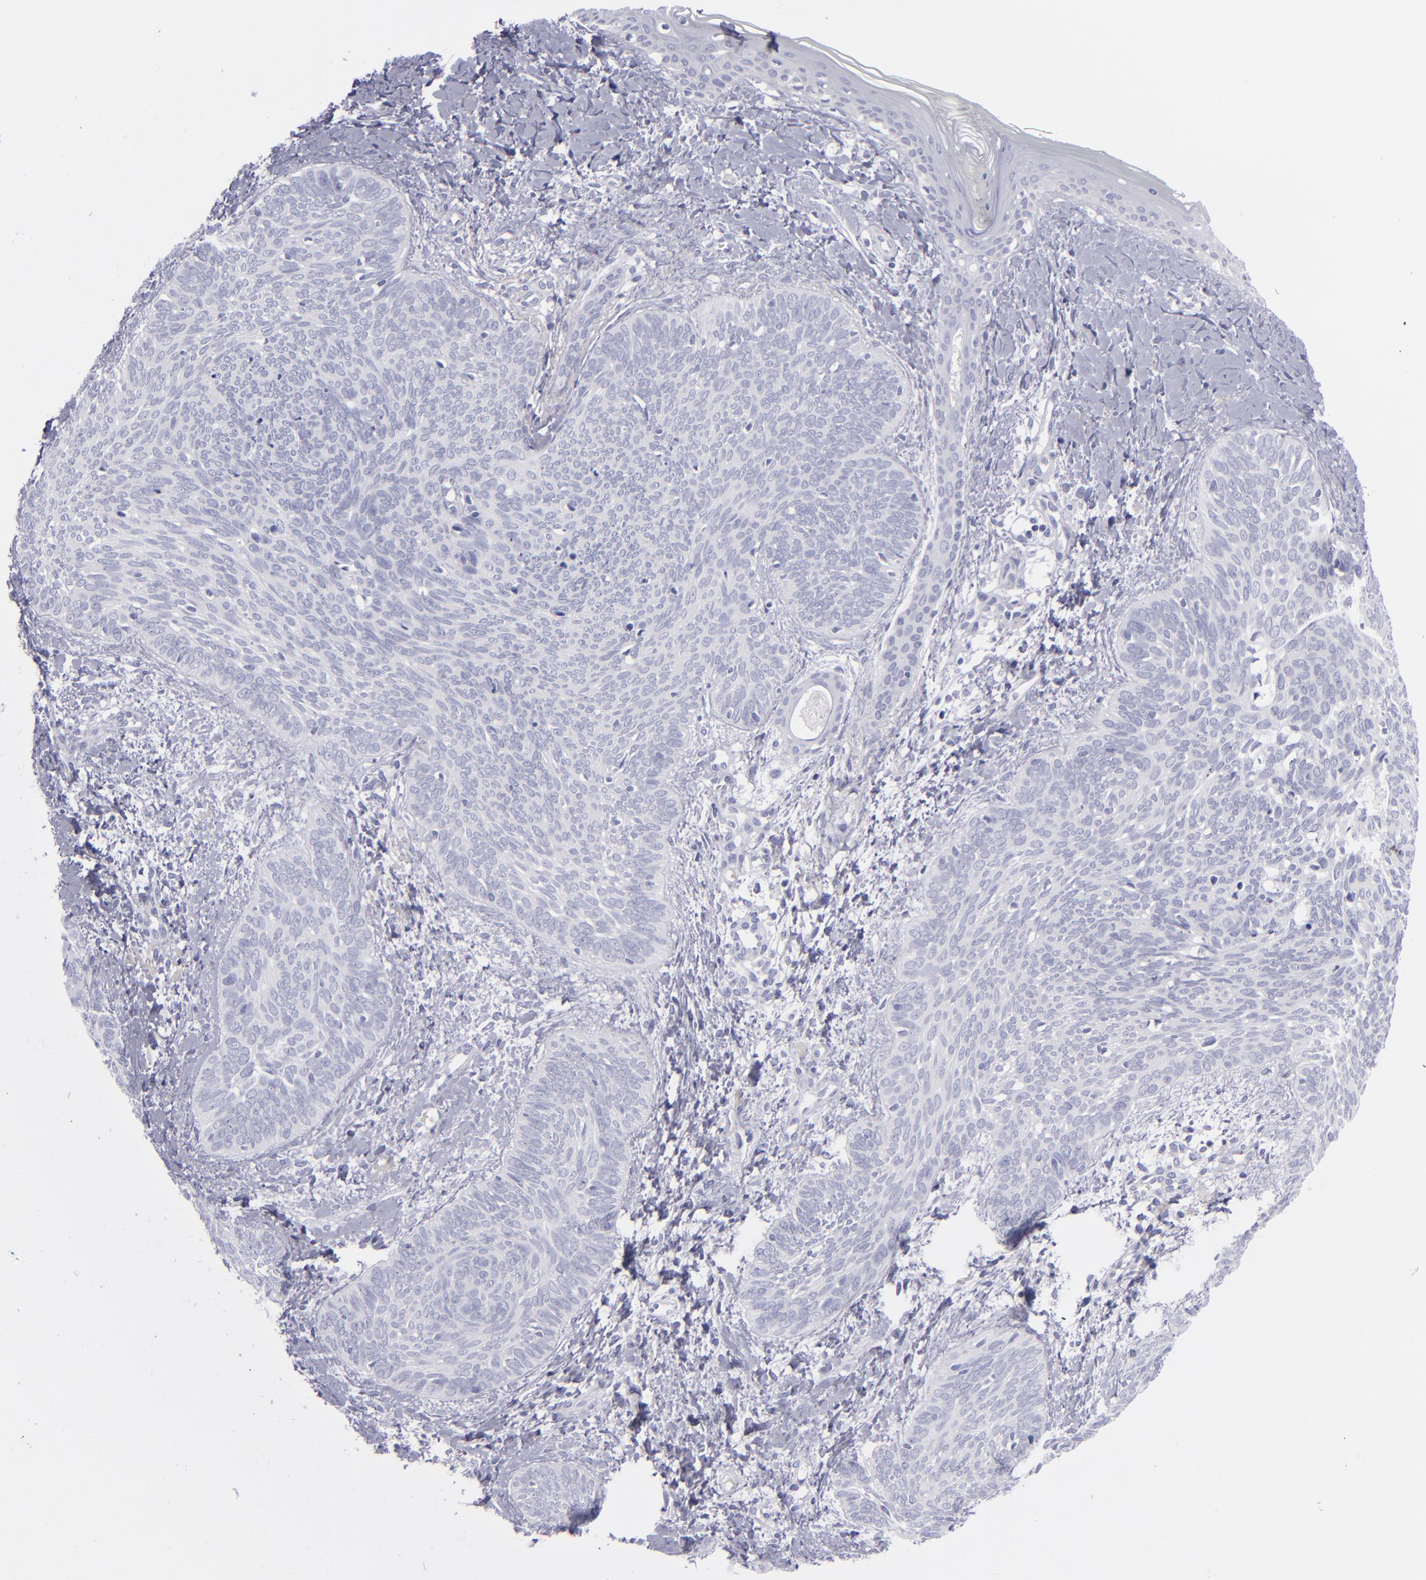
{"staining": {"intensity": "negative", "quantity": "none", "location": "none"}, "tissue": "skin cancer", "cell_type": "Tumor cells", "image_type": "cancer", "snomed": [{"axis": "morphology", "description": "Basal cell carcinoma"}, {"axis": "topography", "description": "Skin"}], "caption": "This is a histopathology image of immunohistochemistry staining of skin cancer (basal cell carcinoma), which shows no staining in tumor cells.", "gene": "CD22", "patient": {"sex": "female", "age": 81}}